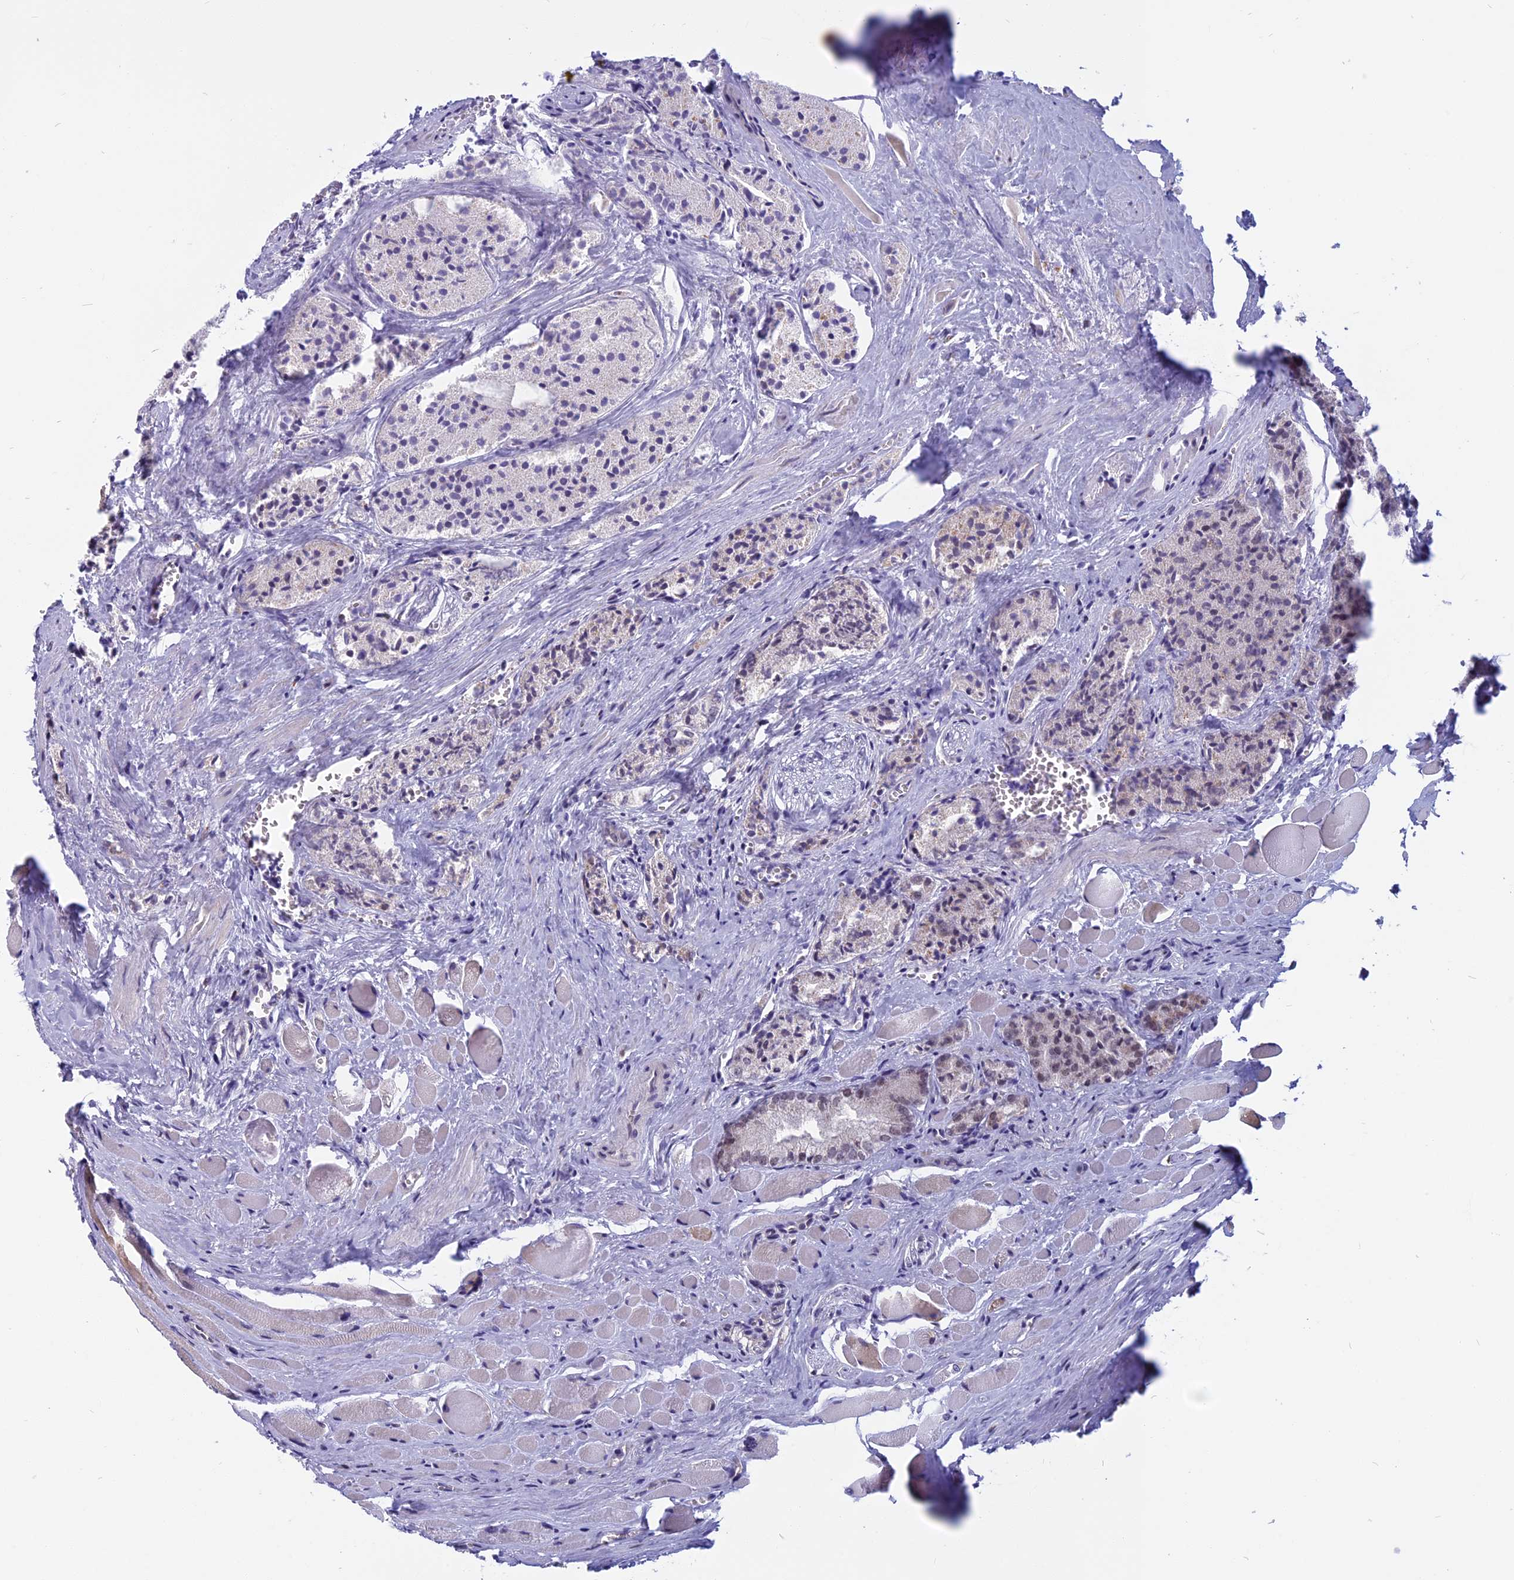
{"staining": {"intensity": "negative", "quantity": "none", "location": "none"}, "tissue": "prostate cancer", "cell_type": "Tumor cells", "image_type": "cancer", "snomed": [{"axis": "morphology", "description": "Adenocarcinoma, Low grade"}, {"axis": "topography", "description": "Prostate"}], "caption": "Histopathology image shows no protein positivity in tumor cells of prostate cancer tissue. (DAB immunohistochemistry (IHC) with hematoxylin counter stain).", "gene": "CCDC113", "patient": {"sex": "male", "age": 60}}